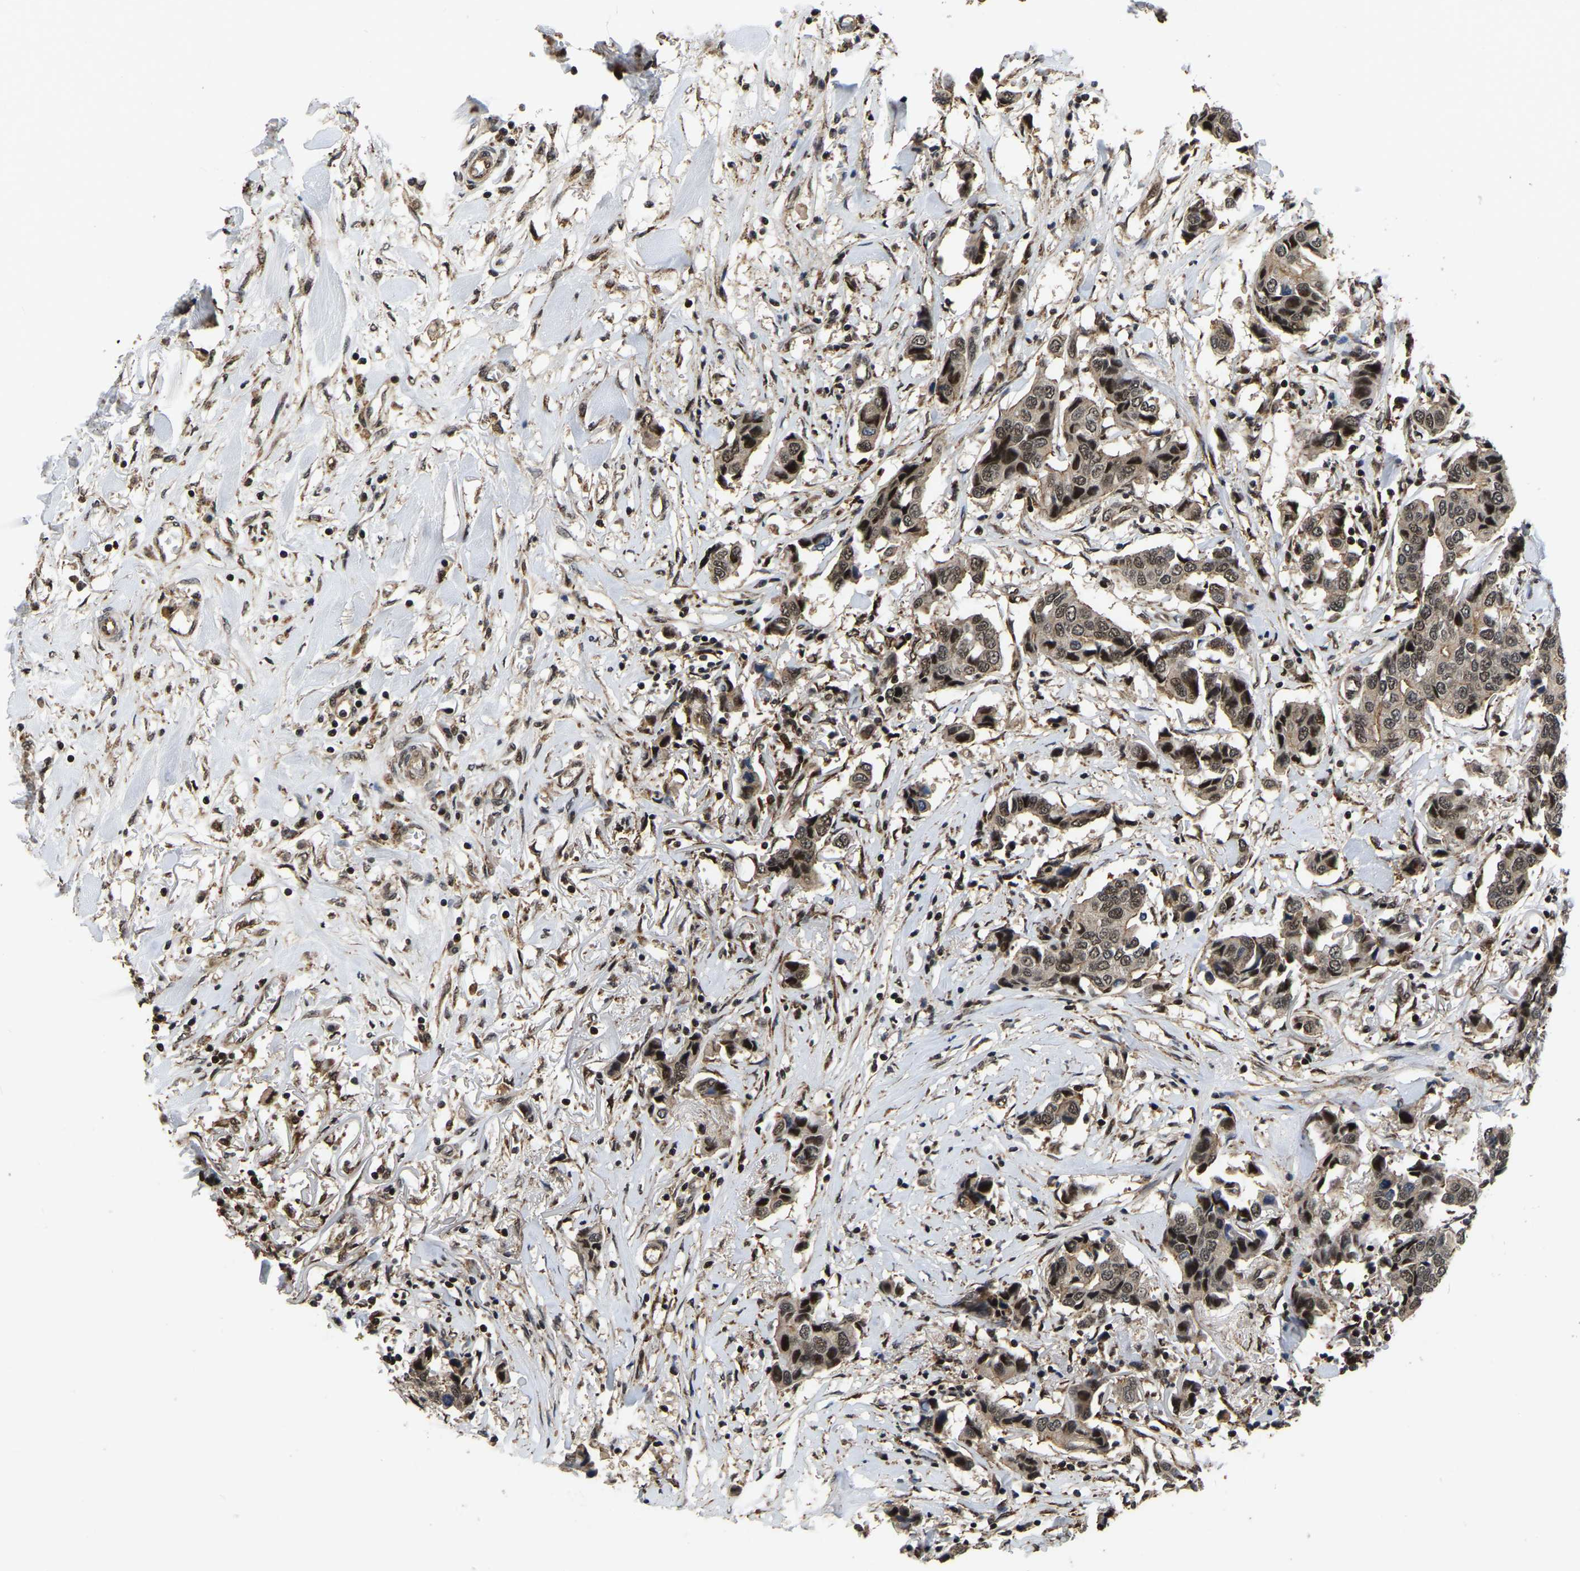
{"staining": {"intensity": "weak", "quantity": ">75%", "location": "cytoplasmic/membranous,nuclear"}, "tissue": "breast cancer", "cell_type": "Tumor cells", "image_type": "cancer", "snomed": [{"axis": "morphology", "description": "Duct carcinoma"}, {"axis": "topography", "description": "Breast"}], "caption": "This is a micrograph of immunohistochemistry (IHC) staining of breast cancer (intraductal carcinoma), which shows weak staining in the cytoplasmic/membranous and nuclear of tumor cells.", "gene": "CIAO1", "patient": {"sex": "female", "age": 80}}